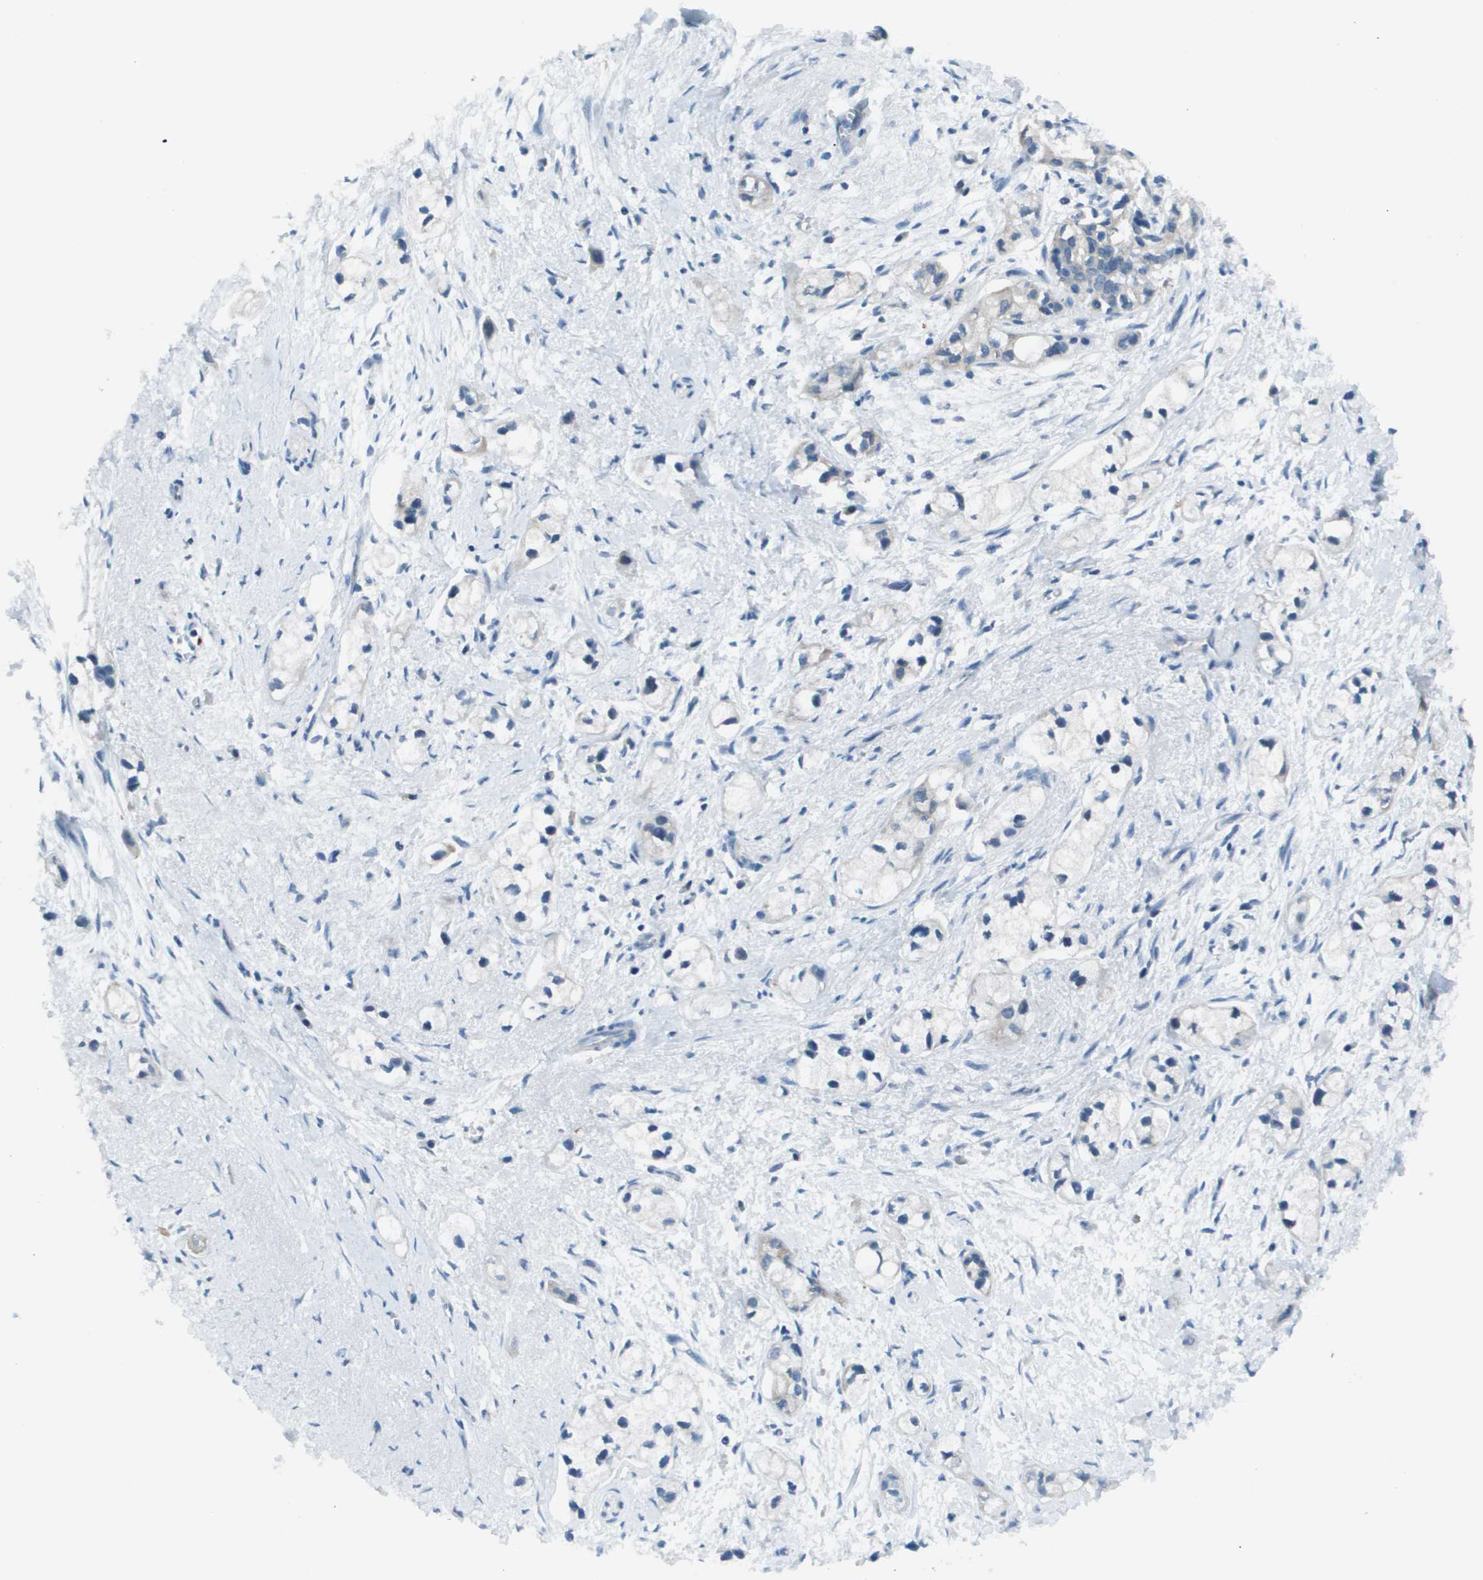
{"staining": {"intensity": "negative", "quantity": "none", "location": "none"}, "tissue": "pancreatic cancer", "cell_type": "Tumor cells", "image_type": "cancer", "snomed": [{"axis": "morphology", "description": "Adenocarcinoma, NOS"}, {"axis": "topography", "description": "Pancreas"}], "caption": "Immunohistochemistry (IHC) of pancreatic cancer (adenocarcinoma) shows no expression in tumor cells.", "gene": "STIP1", "patient": {"sex": "male", "age": 74}}